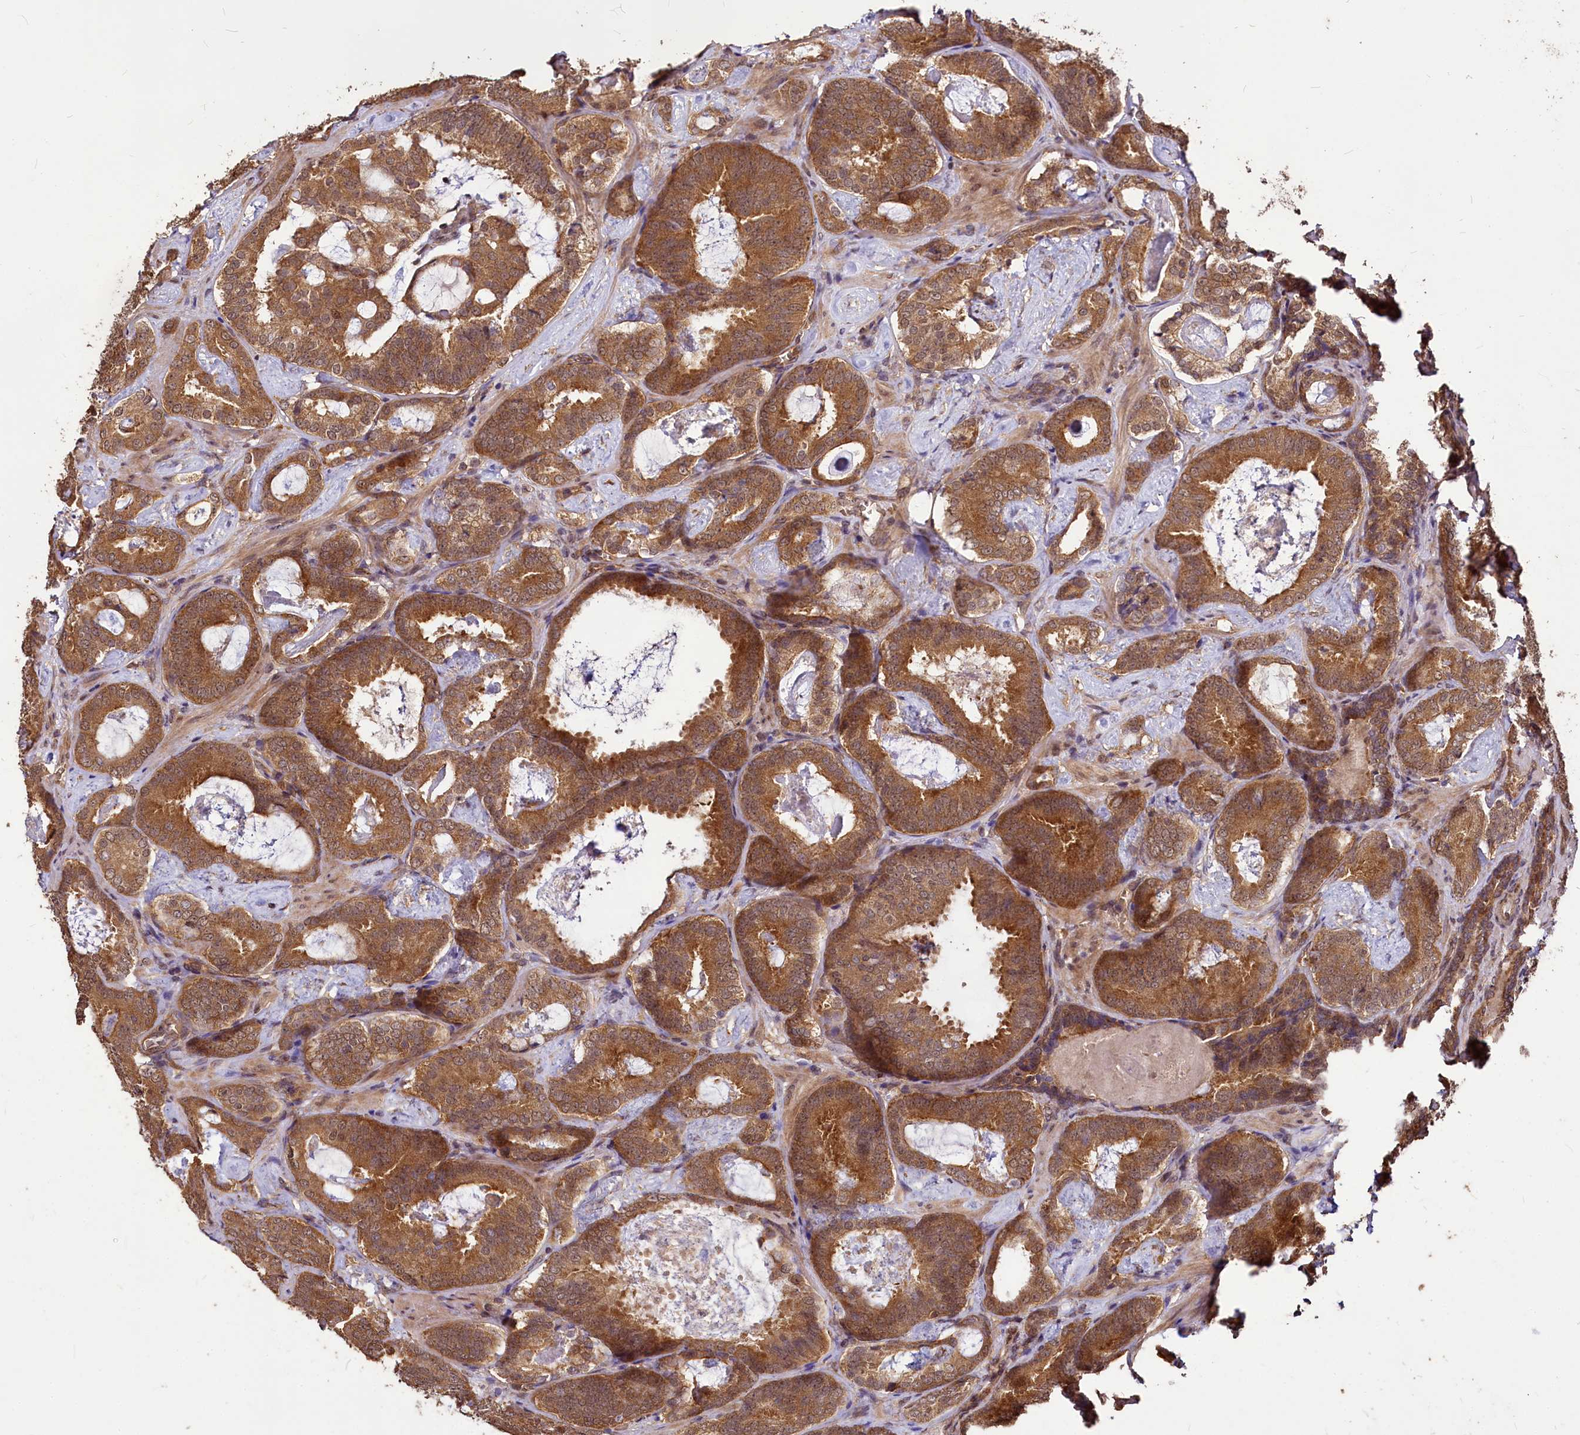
{"staining": {"intensity": "moderate", "quantity": ">75%", "location": "cytoplasmic/membranous"}, "tissue": "prostate cancer", "cell_type": "Tumor cells", "image_type": "cancer", "snomed": [{"axis": "morphology", "description": "Adenocarcinoma, Low grade"}, {"axis": "topography", "description": "Prostate"}], "caption": "About >75% of tumor cells in prostate cancer reveal moderate cytoplasmic/membranous protein expression as visualized by brown immunohistochemical staining.", "gene": "VPS51", "patient": {"sex": "male", "age": 60}}